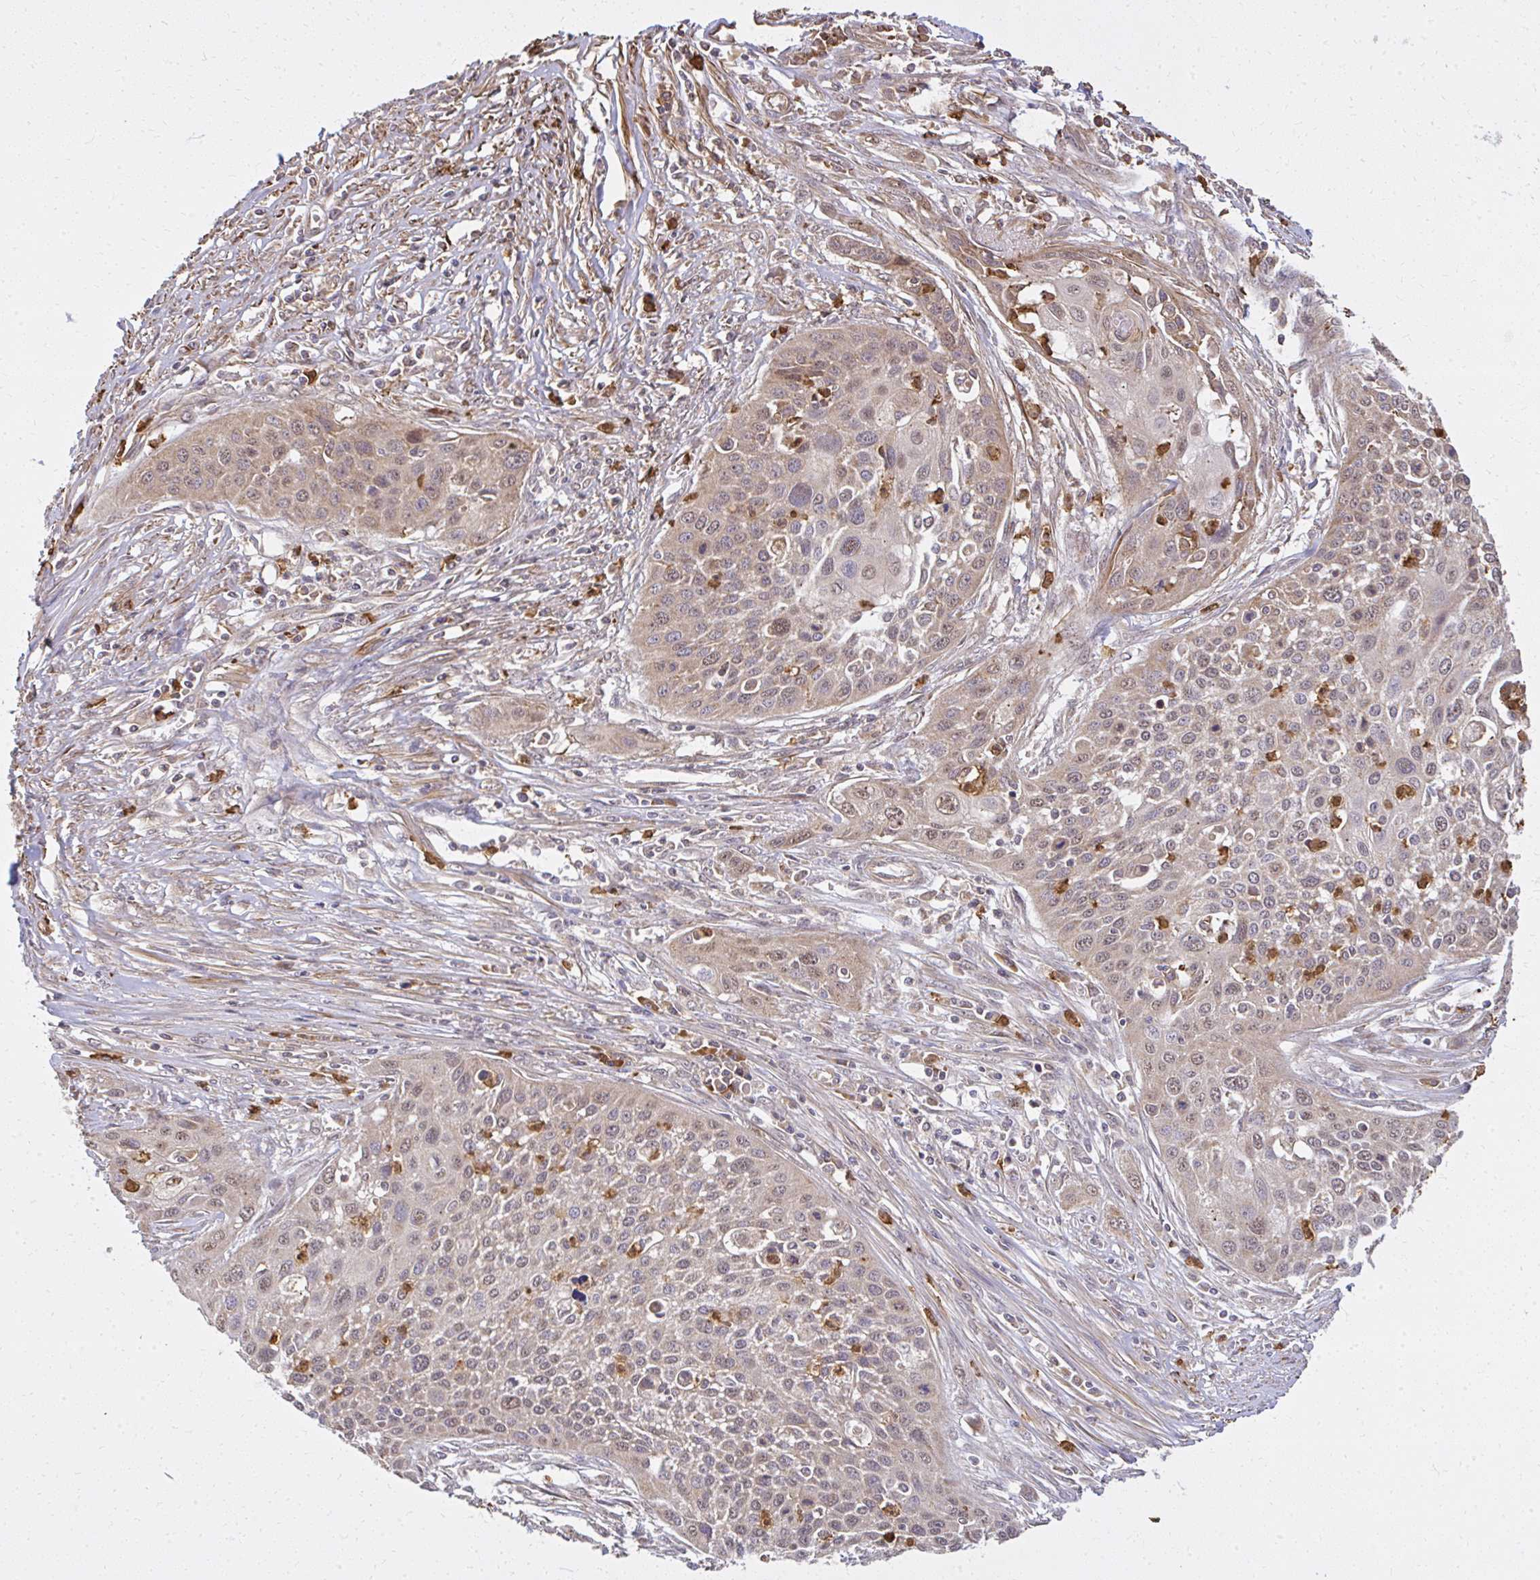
{"staining": {"intensity": "weak", "quantity": "25%-75%", "location": "cytoplasmic/membranous"}, "tissue": "cervical cancer", "cell_type": "Tumor cells", "image_type": "cancer", "snomed": [{"axis": "morphology", "description": "Squamous cell carcinoma, NOS"}, {"axis": "topography", "description": "Cervix"}], "caption": "A high-resolution histopathology image shows immunohistochemistry (IHC) staining of cervical cancer (squamous cell carcinoma), which exhibits weak cytoplasmic/membranous expression in approximately 25%-75% of tumor cells. Using DAB (3,3'-diaminobenzidine) (brown) and hematoxylin (blue) stains, captured at high magnification using brightfield microscopy.", "gene": "GNS", "patient": {"sex": "female", "age": 34}}